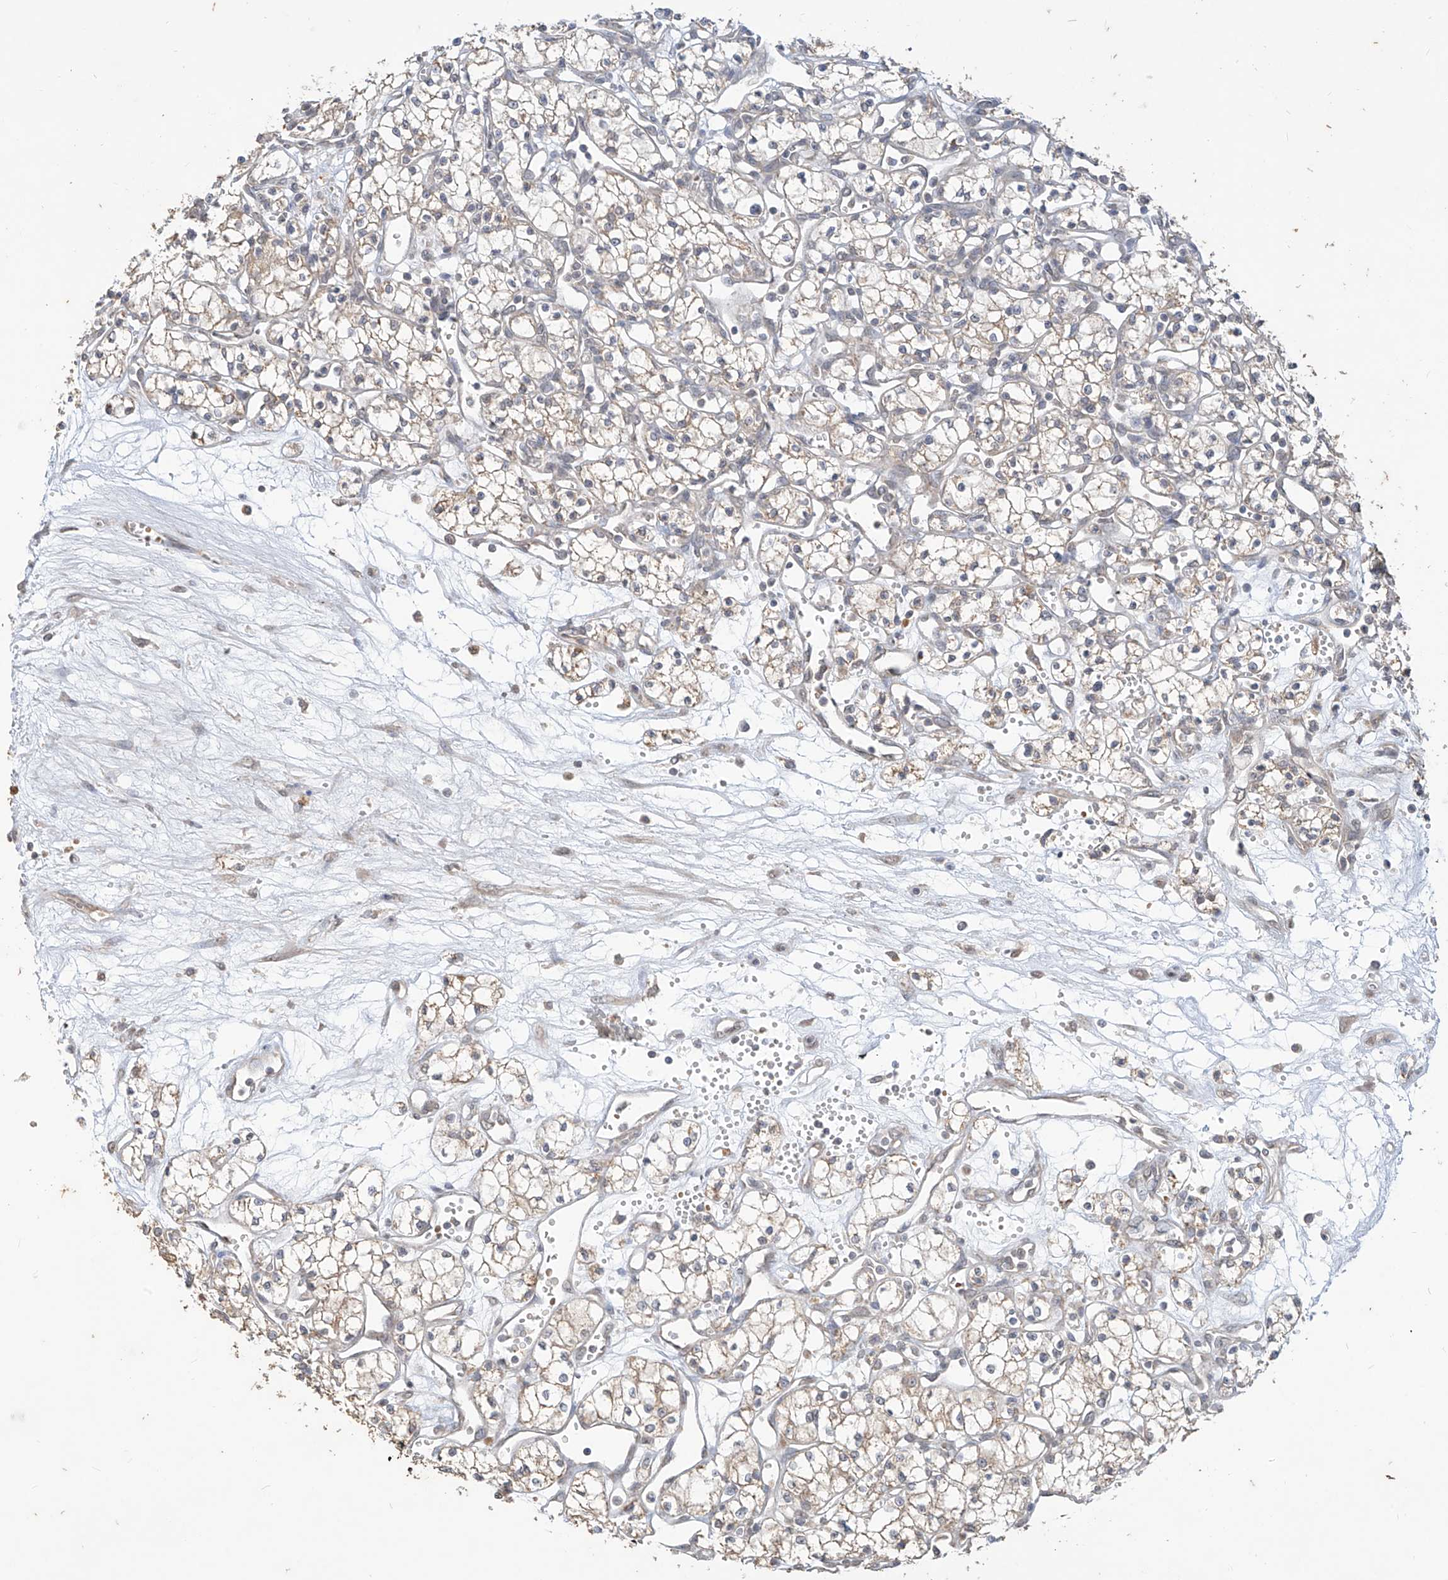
{"staining": {"intensity": "weak", "quantity": "25%-75%", "location": "cytoplasmic/membranous"}, "tissue": "renal cancer", "cell_type": "Tumor cells", "image_type": "cancer", "snomed": [{"axis": "morphology", "description": "Adenocarcinoma, NOS"}, {"axis": "topography", "description": "Kidney"}], "caption": "High-magnification brightfield microscopy of renal cancer (adenocarcinoma) stained with DAB (brown) and counterstained with hematoxylin (blue). tumor cells exhibit weak cytoplasmic/membranous positivity is present in about25%-75% of cells.", "gene": "MTUS2", "patient": {"sex": "male", "age": 59}}